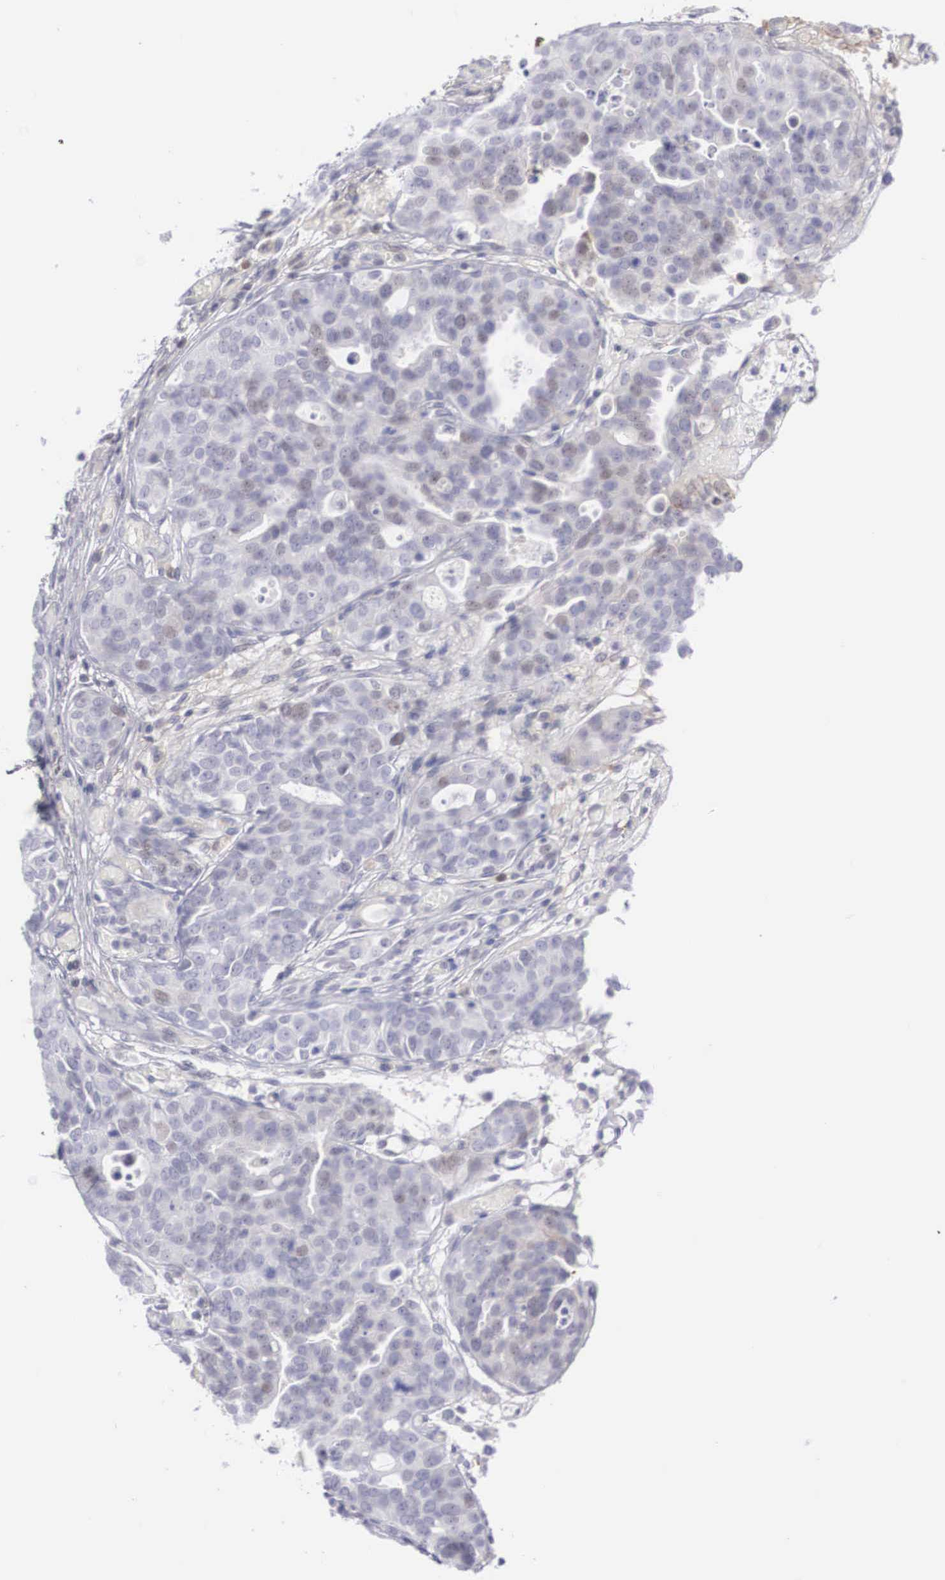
{"staining": {"intensity": "weak", "quantity": "<25%", "location": "nuclear"}, "tissue": "urothelial cancer", "cell_type": "Tumor cells", "image_type": "cancer", "snomed": [{"axis": "morphology", "description": "Urothelial carcinoma, High grade"}, {"axis": "topography", "description": "Urinary bladder"}], "caption": "High-grade urothelial carcinoma was stained to show a protein in brown. There is no significant staining in tumor cells. (DAB IHC, high magnification).", "gene": "RBPJ", "patient": {"sex": "male", "age": 78}}